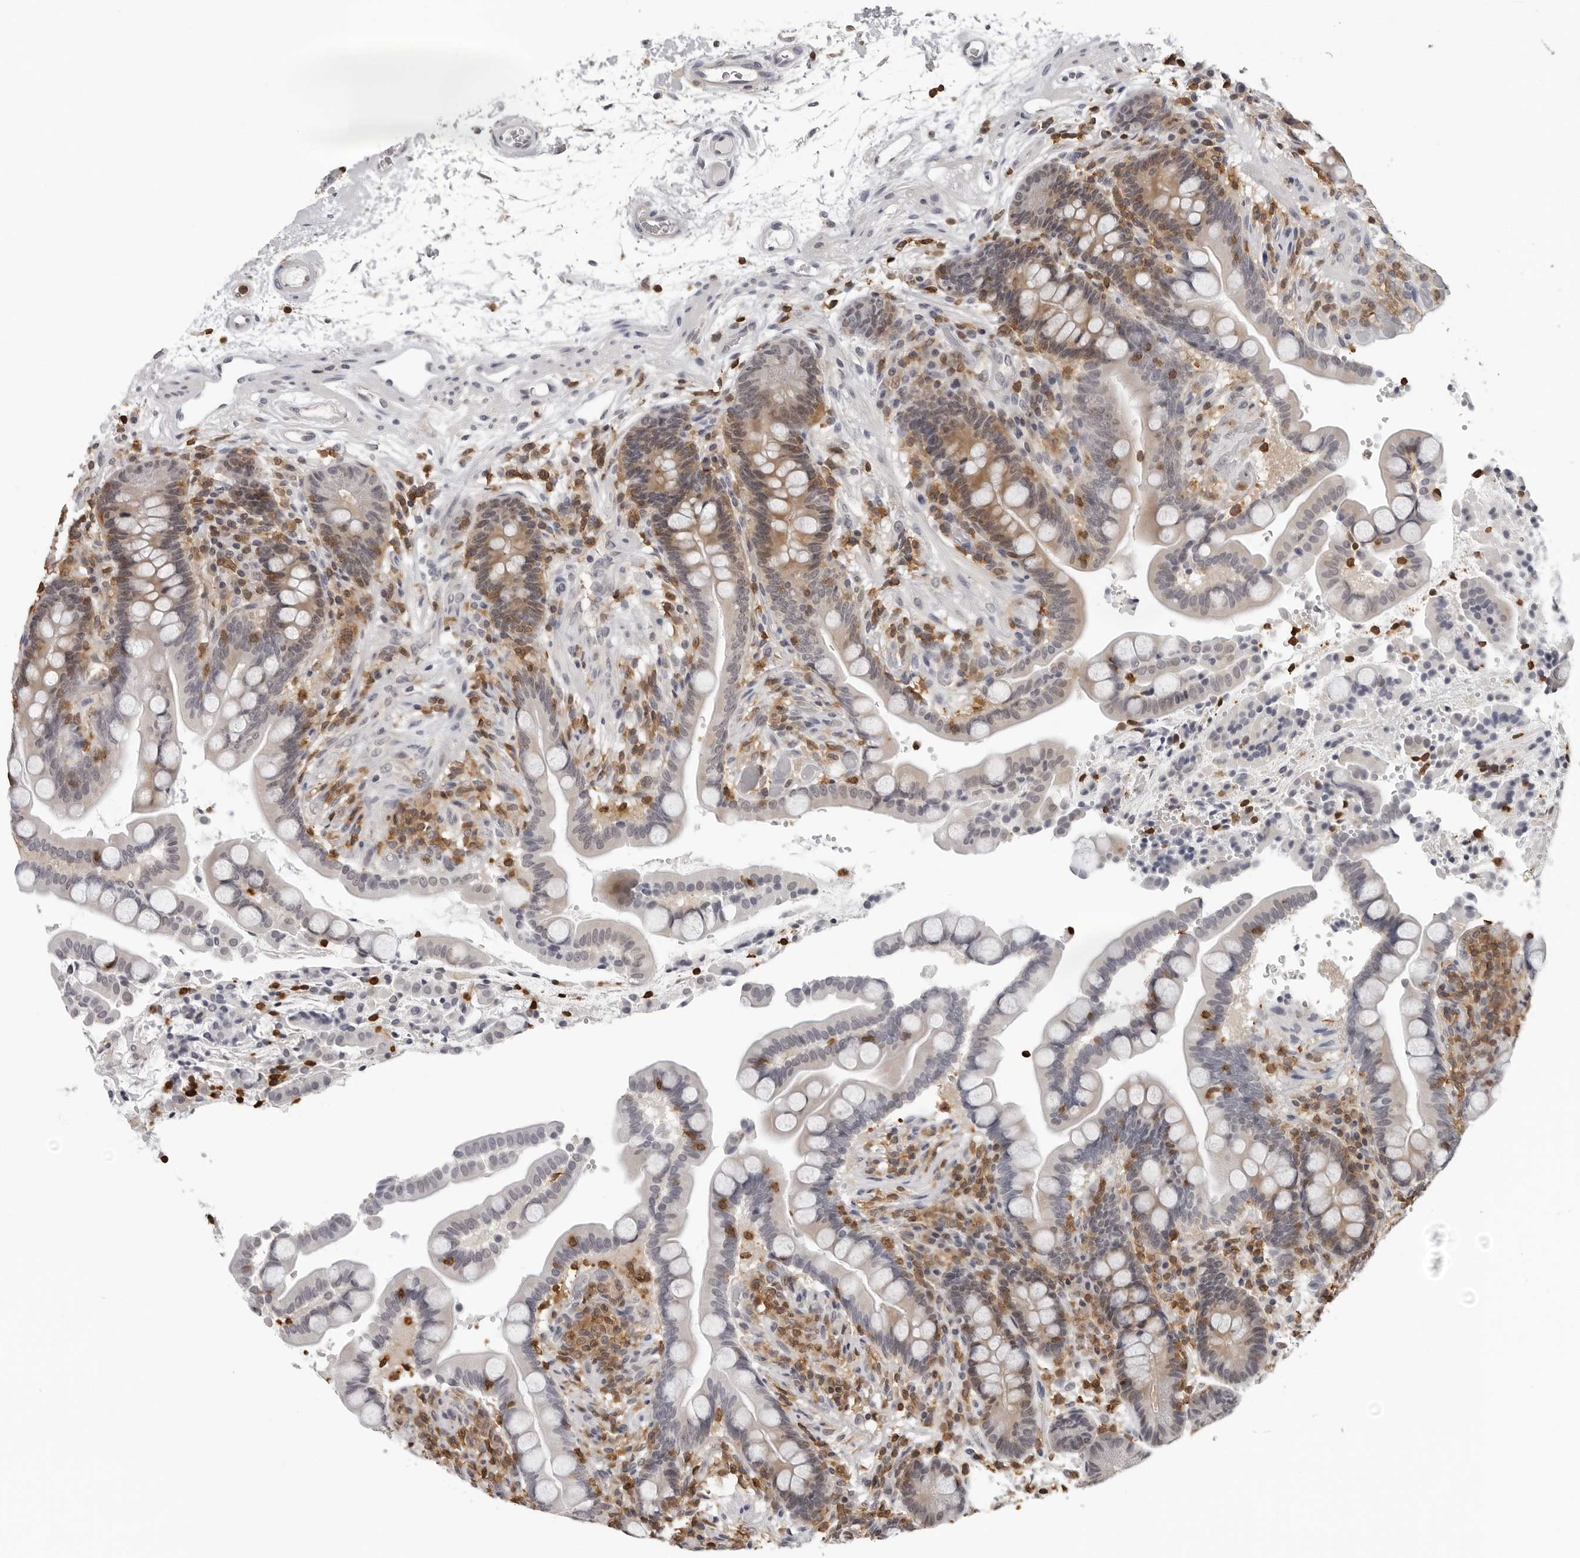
{"staining": {"intensity": "negative", "quantity": "none", "location": "none"}, "tissue": "colon", "cell_type": "Endothelial cells", "image_type": "normal", "snomed": [{"axis": "morphology", "description": "Normal tissue, NOS"}, {"axis": "topography", "description": "Colon"}], "caption": "Immunohistochemistry of unremarkable human colon exhibits no expression in endothelial cells. The staining is performed using DAB (3,3'-diaminobenzidine) brown chromogen with nuclei counter-stained in using hematoxylin.", "gene": "HSPH1", "patient": {"sex": "male", "age": 73}}